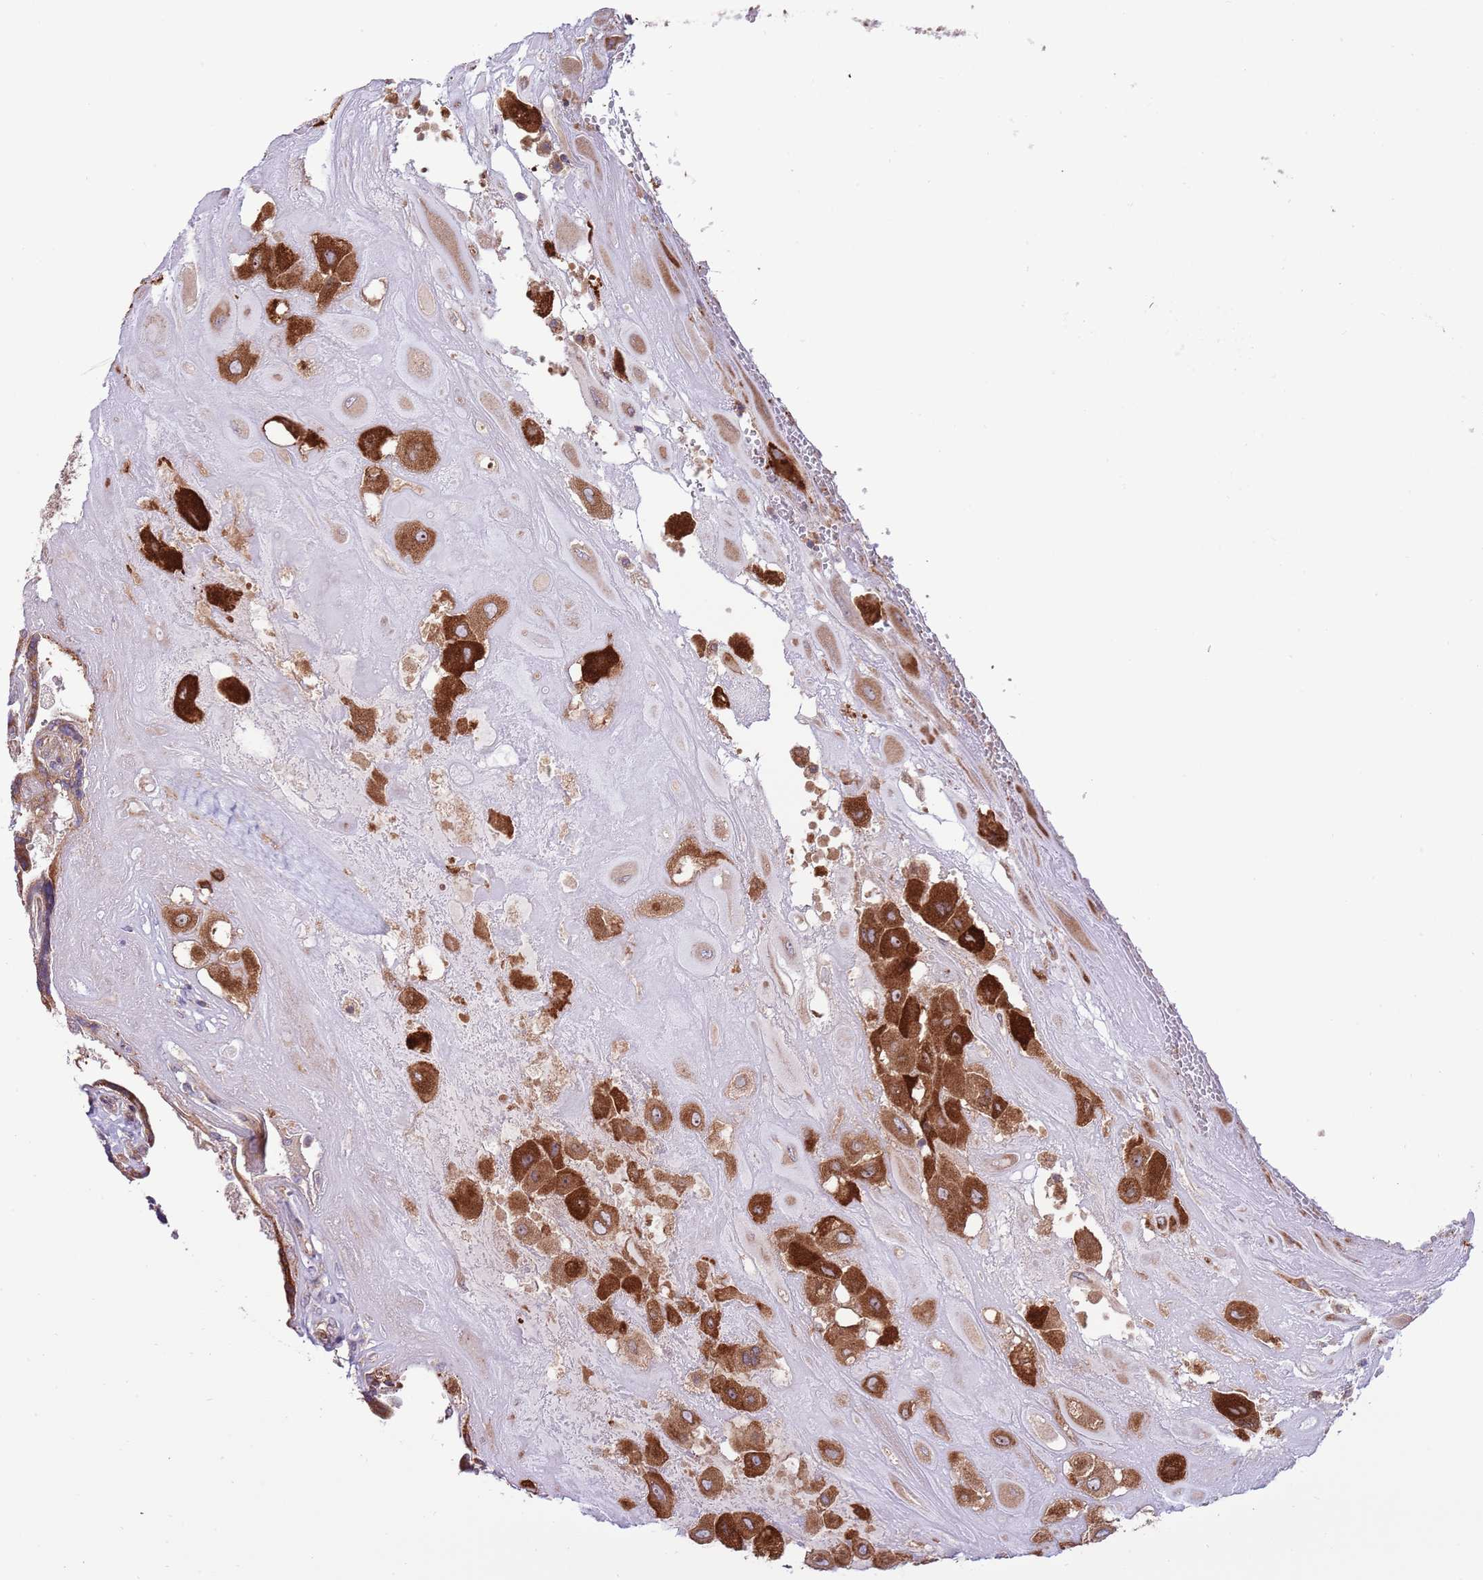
{"staining": {"intensity": "strong", "quantity": ">75%", "location": "cytoplasmic/membranous"}, "tissue": "placenta", "cell_type": "Decidual cells", "image_type": "normal", "snomed": [{"axis": "morphology", "description": "Normal tissue, NOS"}, {"axis": "topography", "description": "Placenta"}], "caption": "DAB (3,3'-diaminobenzidine) immunohistochemical staining of unremarkable placenta displays strong cytoplasmic/membranous protein staining in about >75% of decidual cells. Using DAB (3,3'-diaminobenzidine) (brown) and hematoxylin (blue) stains, captured at high magnification using brightfield microscopy.", "gene": "DAND5", "patient": {"sex": "female", "age": 32}}